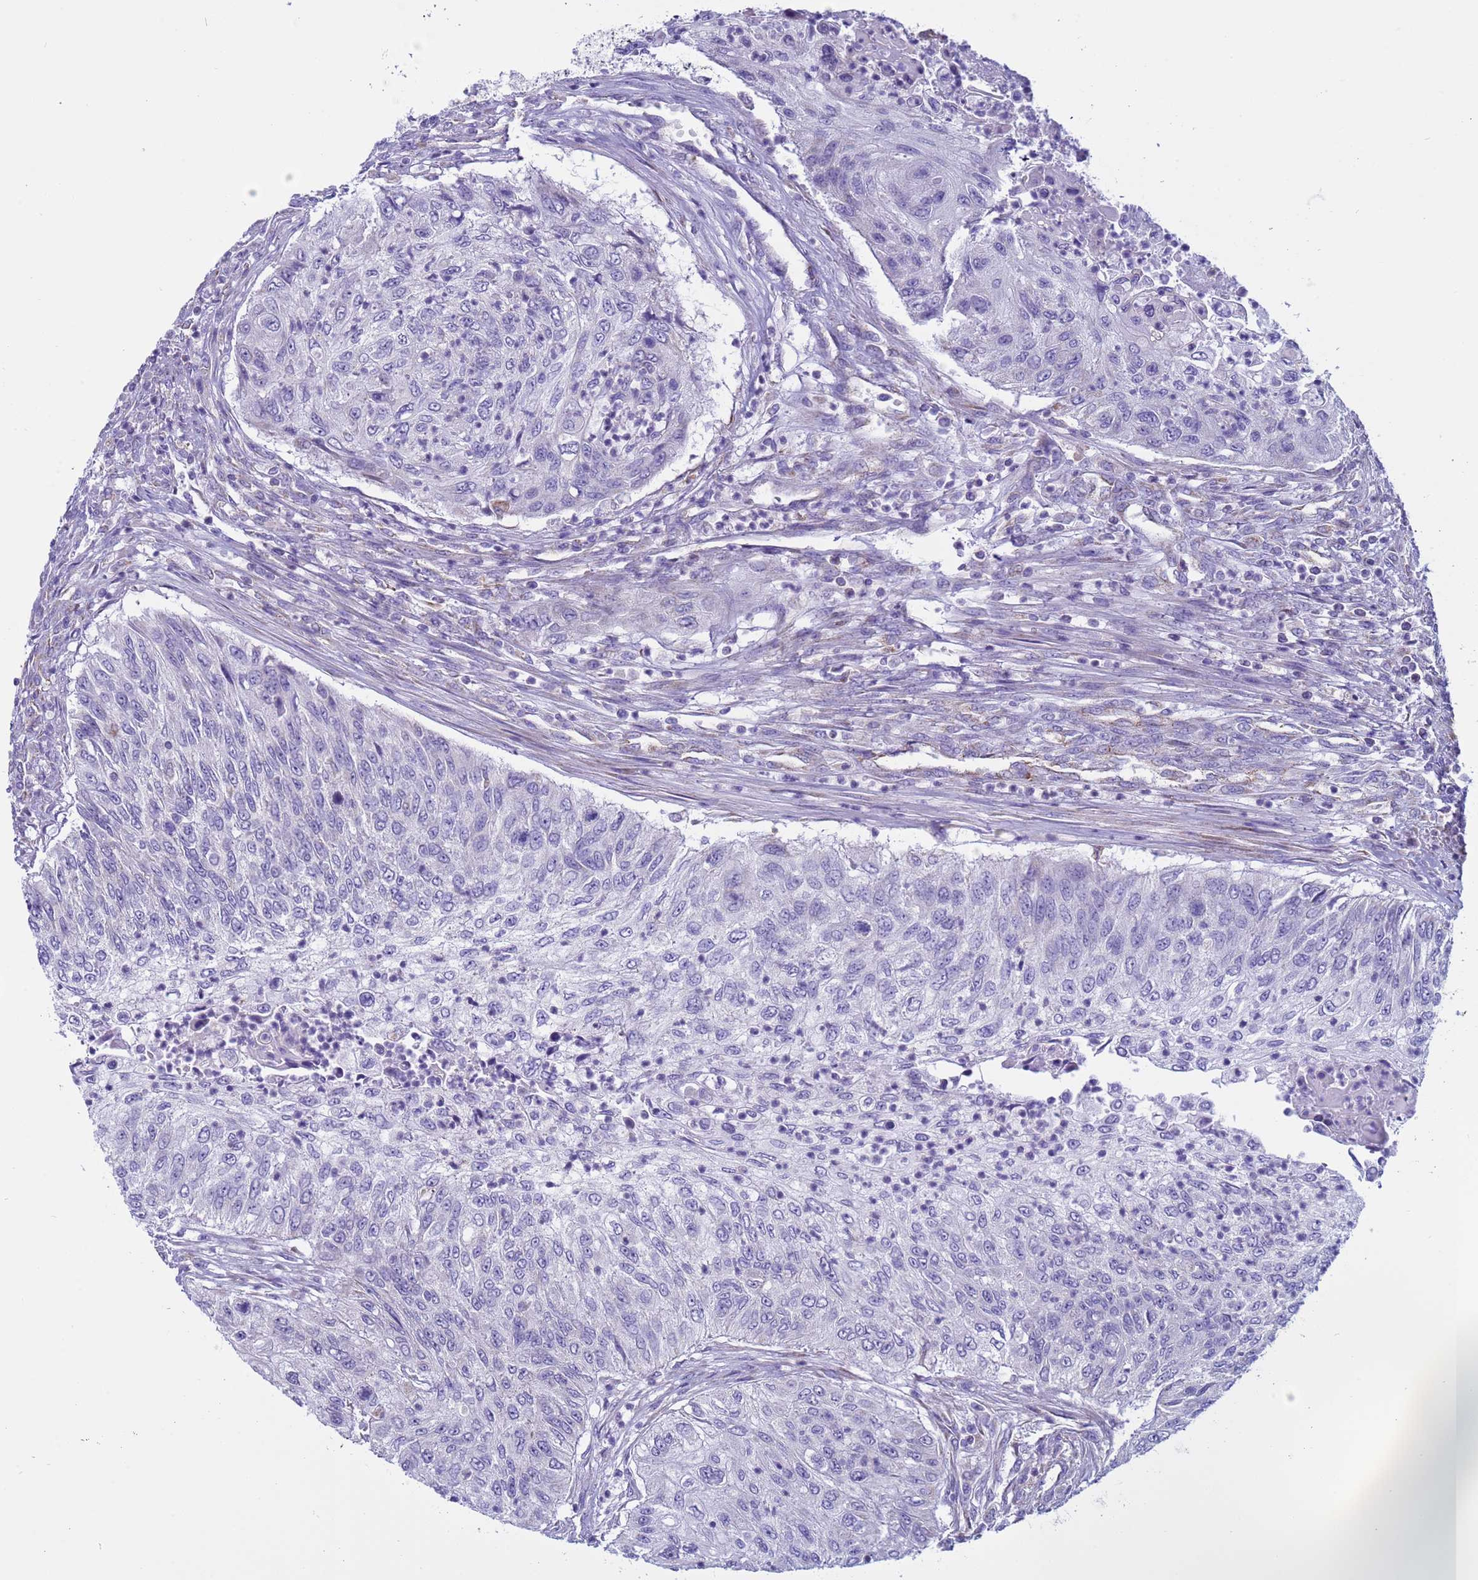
{"staining": {"intensity": "negative", "quantity": "none", "location": "none"}, "tissue": "urothelial cancer", "cell_type": "Tumor cells", "image_type": "cancer", "snomed": [{"axis": "morphology", "description": "Urothelial carcinoma, High grade"}, {"axis": "topography", "description": "Urinary bladder"}], "caption": "This is an immunohistochemistry histopathology image of human urothelial cancer. There is no expression in tumor cells.", "gene": "NCALD", "patient": {"sex": "female", "age": 60}}